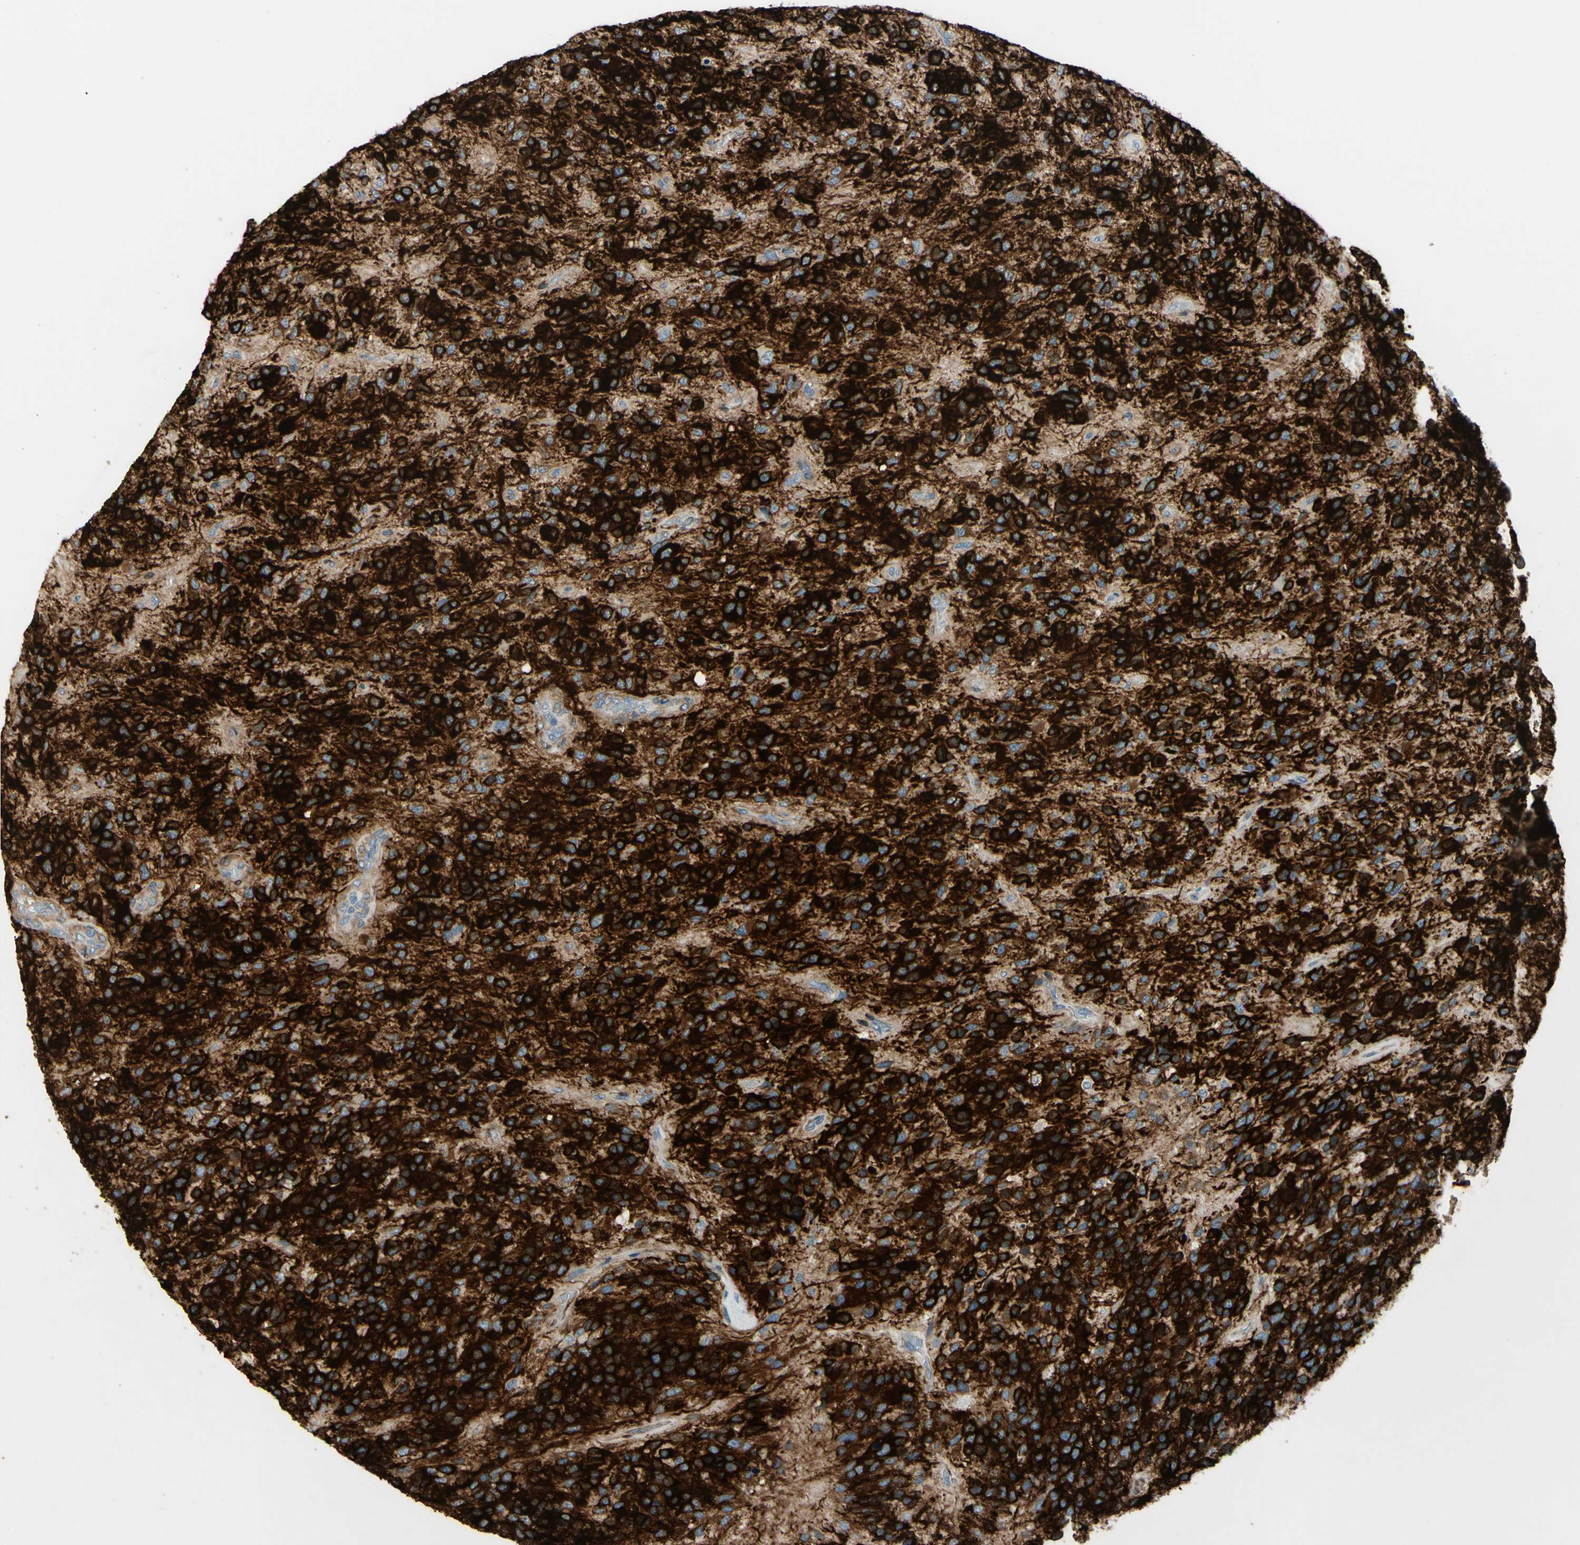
{"staining": {"intensity": "strong", "quantity": ">75%", "location": "cytoplasmic/membranous"}, "tissue": "glioma", "cell_type": "Tumor cells", "image_type": "cancer", "snomed": [{"axis": "morphology", "description": "Glioma, malignant, High grade"}, {"axis": "topography", "description": "Brain"}], "caption": "Human malignant glioma (high-grade) stained with a protein marker displays strong staining in tumor cells.", "gene": "MAP2", "patient": {"sex": "female", "age": 58}}